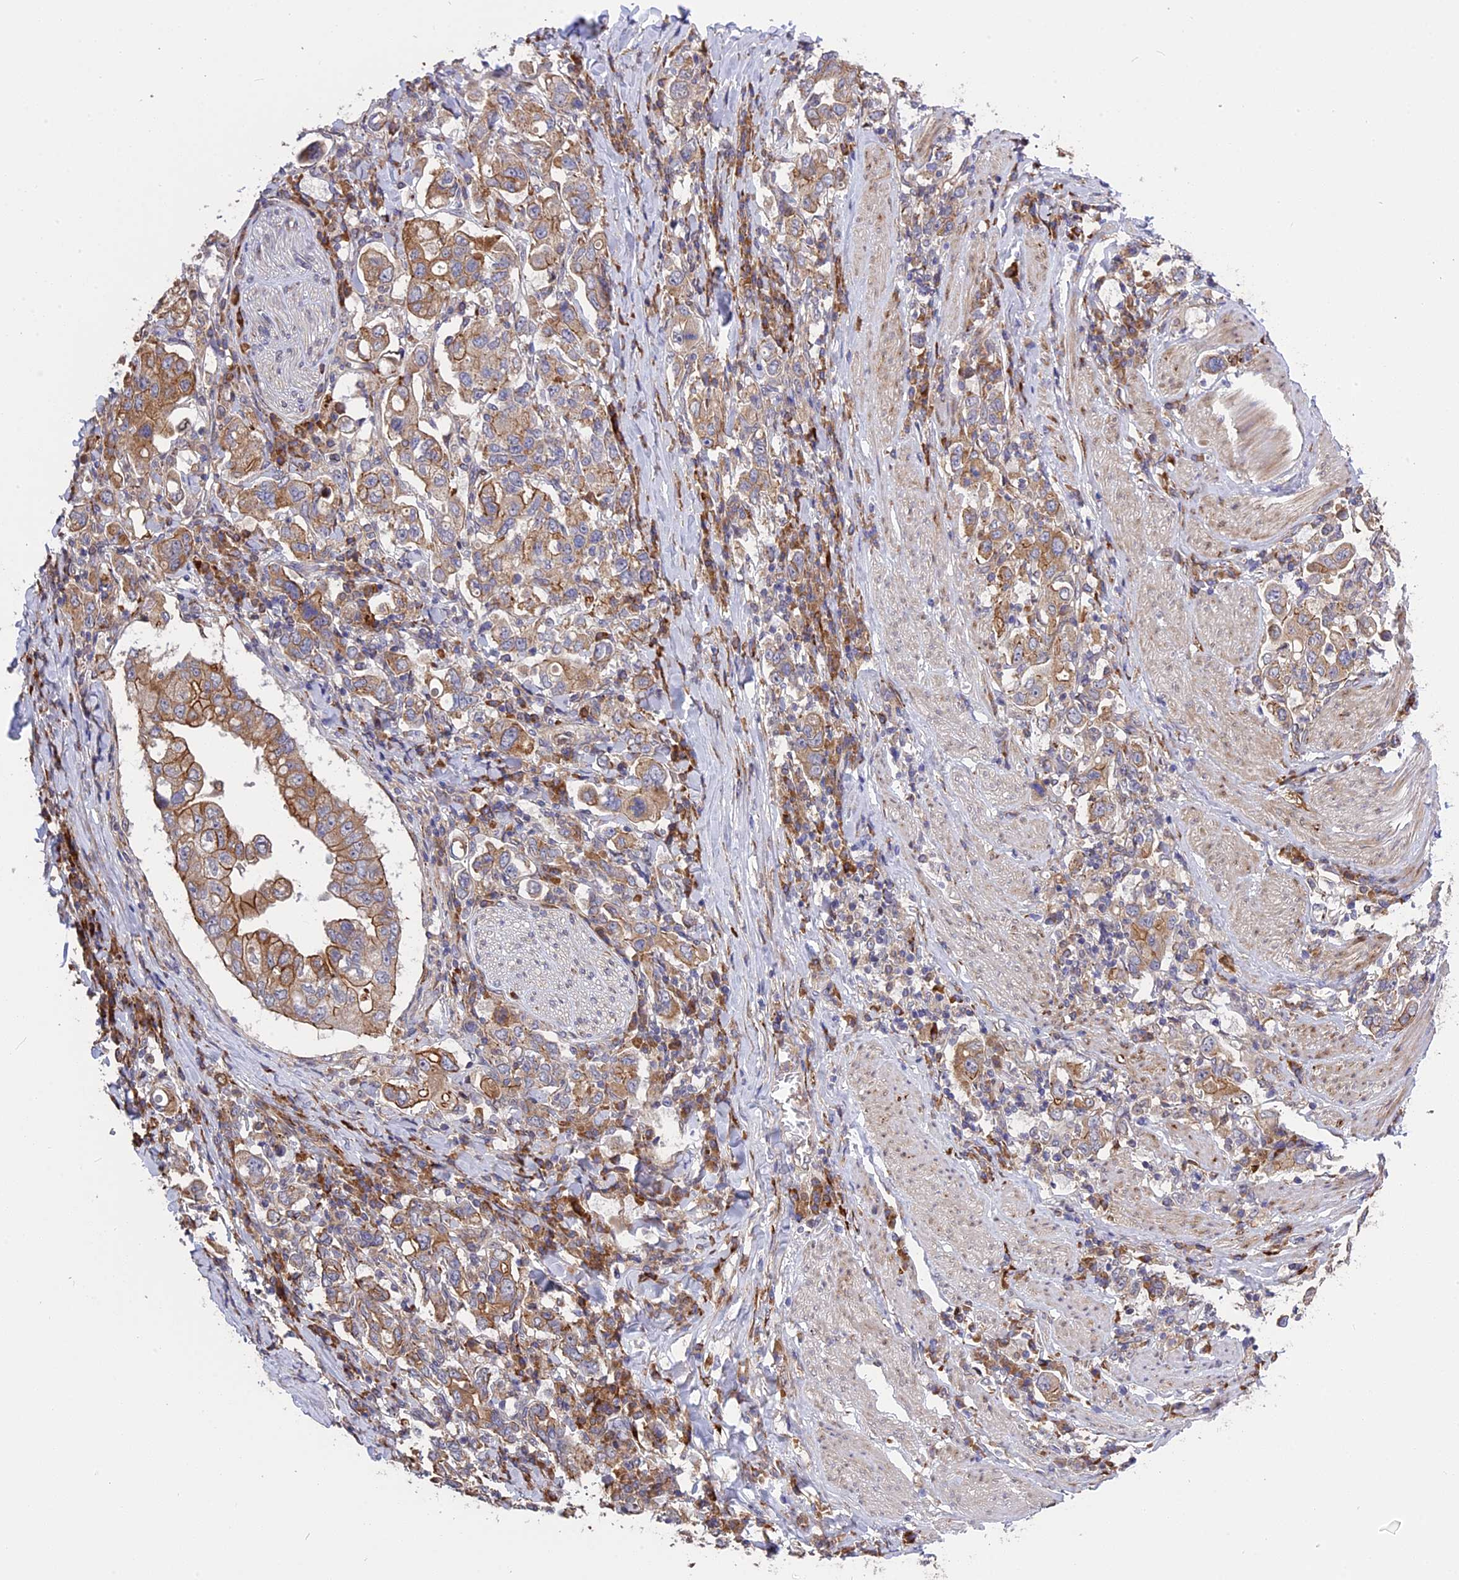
{"staining": {"intensity": "moderate", "quantity": ">75%", "location": "cytoplasmic/membranous"}, "tissue": "stomach cancer", "cell_type": "Tumor cells", "image_type": "cancer", "snomed": [{"axis": "morphology", "description": "Adenocarcinoma, NOS"}, {"axis": "topography", "description": "Stomach, upper"}], "caption": "The immunohistochemical stain labels moderate cytoplasmic/membranous positivity in tumor cells of adenocarcinoma (stomach) tissue.", "gene": "DDX60L", "patient": {"sex": "male", "age": 62}}